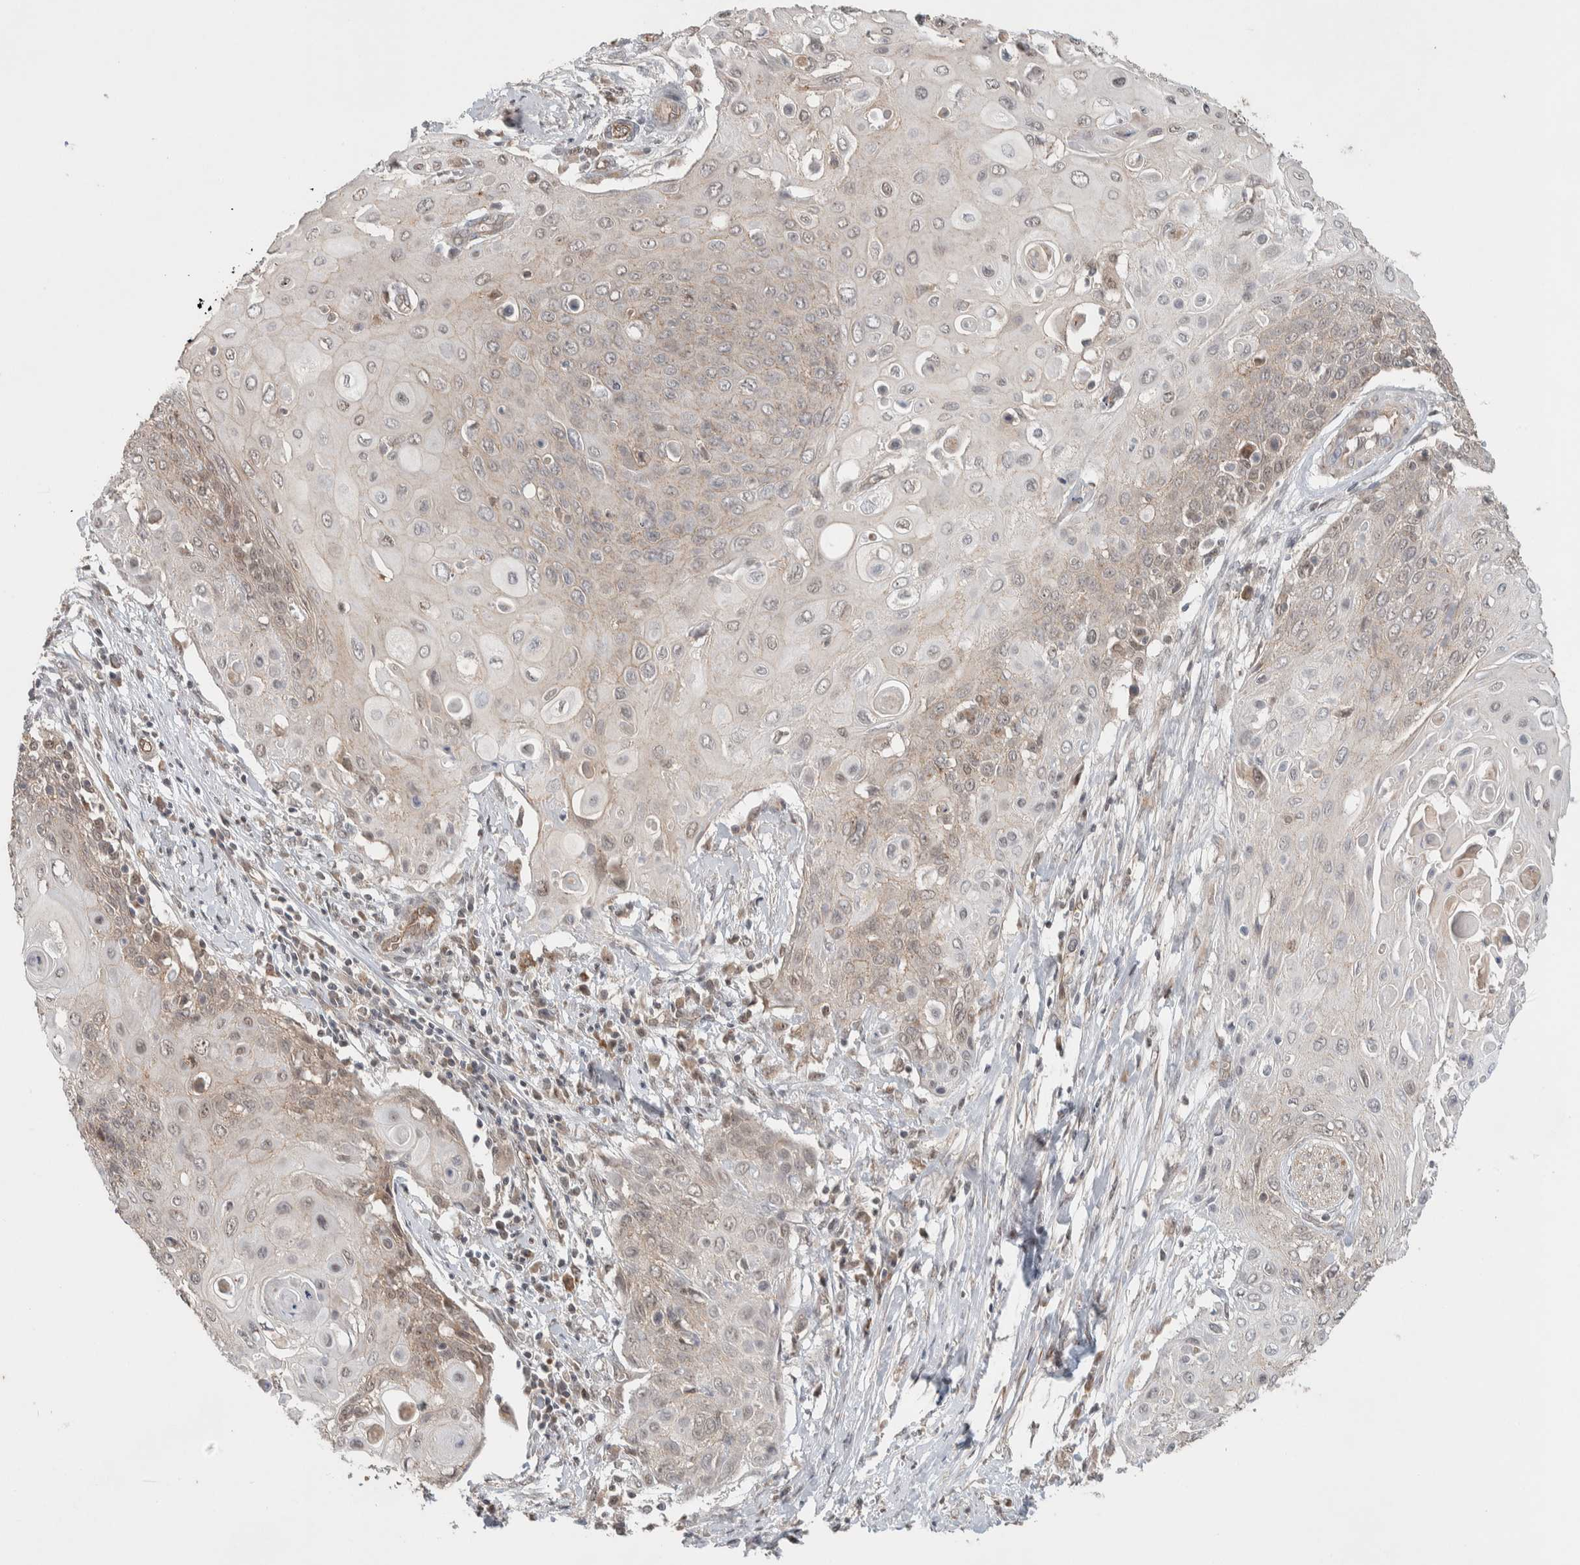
{"staining": {"intensity": "weak", "quantity": "<25%", "location": "cytoplasmic/membranous,nuclear"}, "tissue": "cervical cancer", "cell_type": "Tumor cells", "image_type": "cancer", "snomed": [{"axis": "morphology", "description": "Squamous cell carcinoma, NOS"}, {"axis": "topography", "description": "Cervix"}], "caption": "This is an immunohistochemistry (IHC) photomicrograph of cervical cancer. There is no positivity in tumor cells.", "gene": "DEPTOR", "patient": {"sex": "female", "age": 39}}